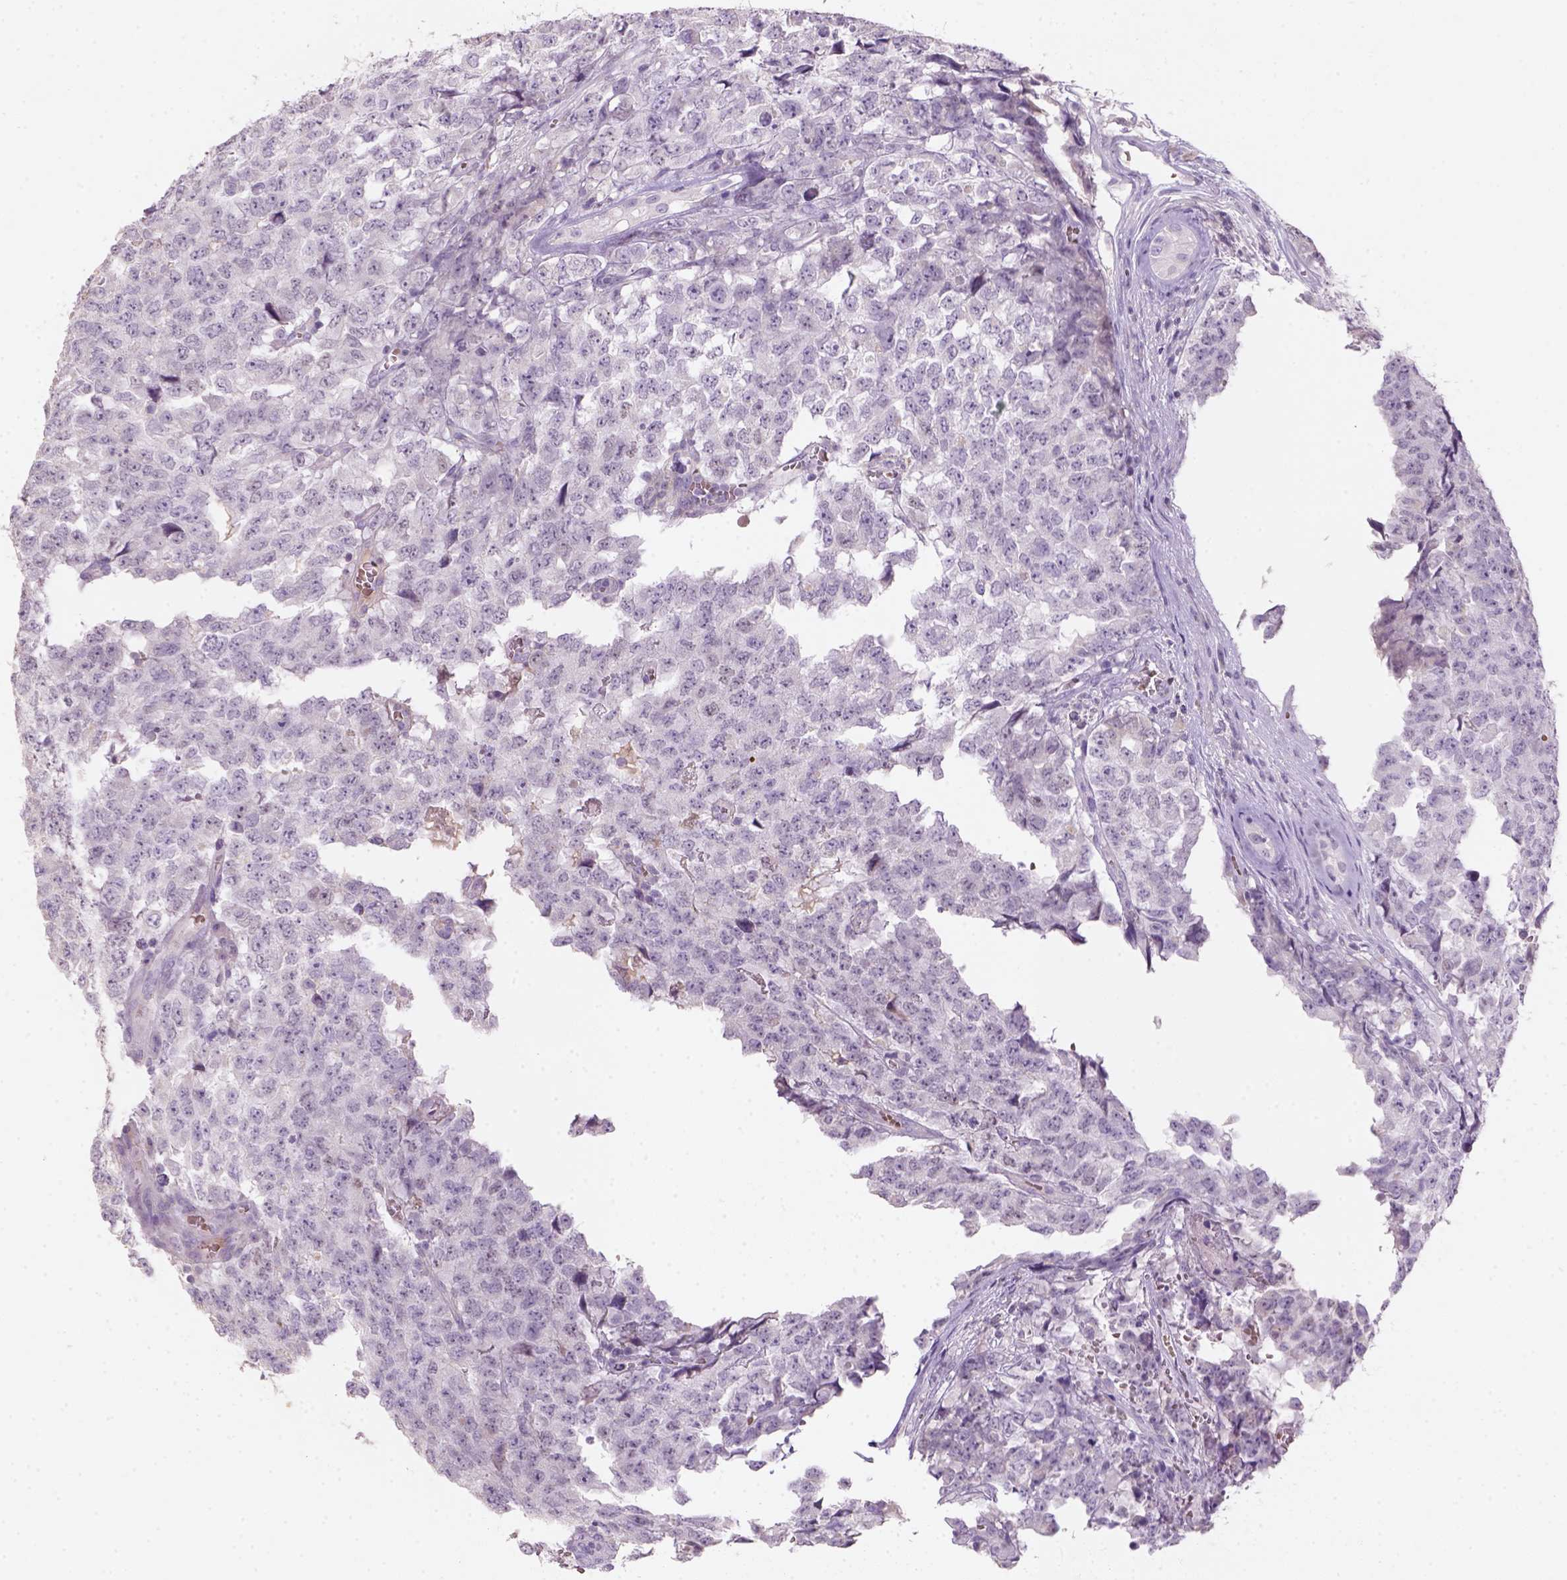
{"staining": {"intensity": "negative", "quantity": "none", "location": "none"}, "tissue": "testis cancer", "cell_type": "Tumor cells", "image_type": "cancer", "snomed": [{"axis": "morphology", "description": "Carcinoma, Embryonal, NOS"}, {"axis": "topography", "description": "Testis"}], "caption": "The IHC image has no significant positivity in tumor cells of testis cancer (embryonal carcinoma) tissue. (IHC, brightfield microscopy, high magnification).", "gene": "ZMAT4", "patient": {"sex": "male", "age": 23}}